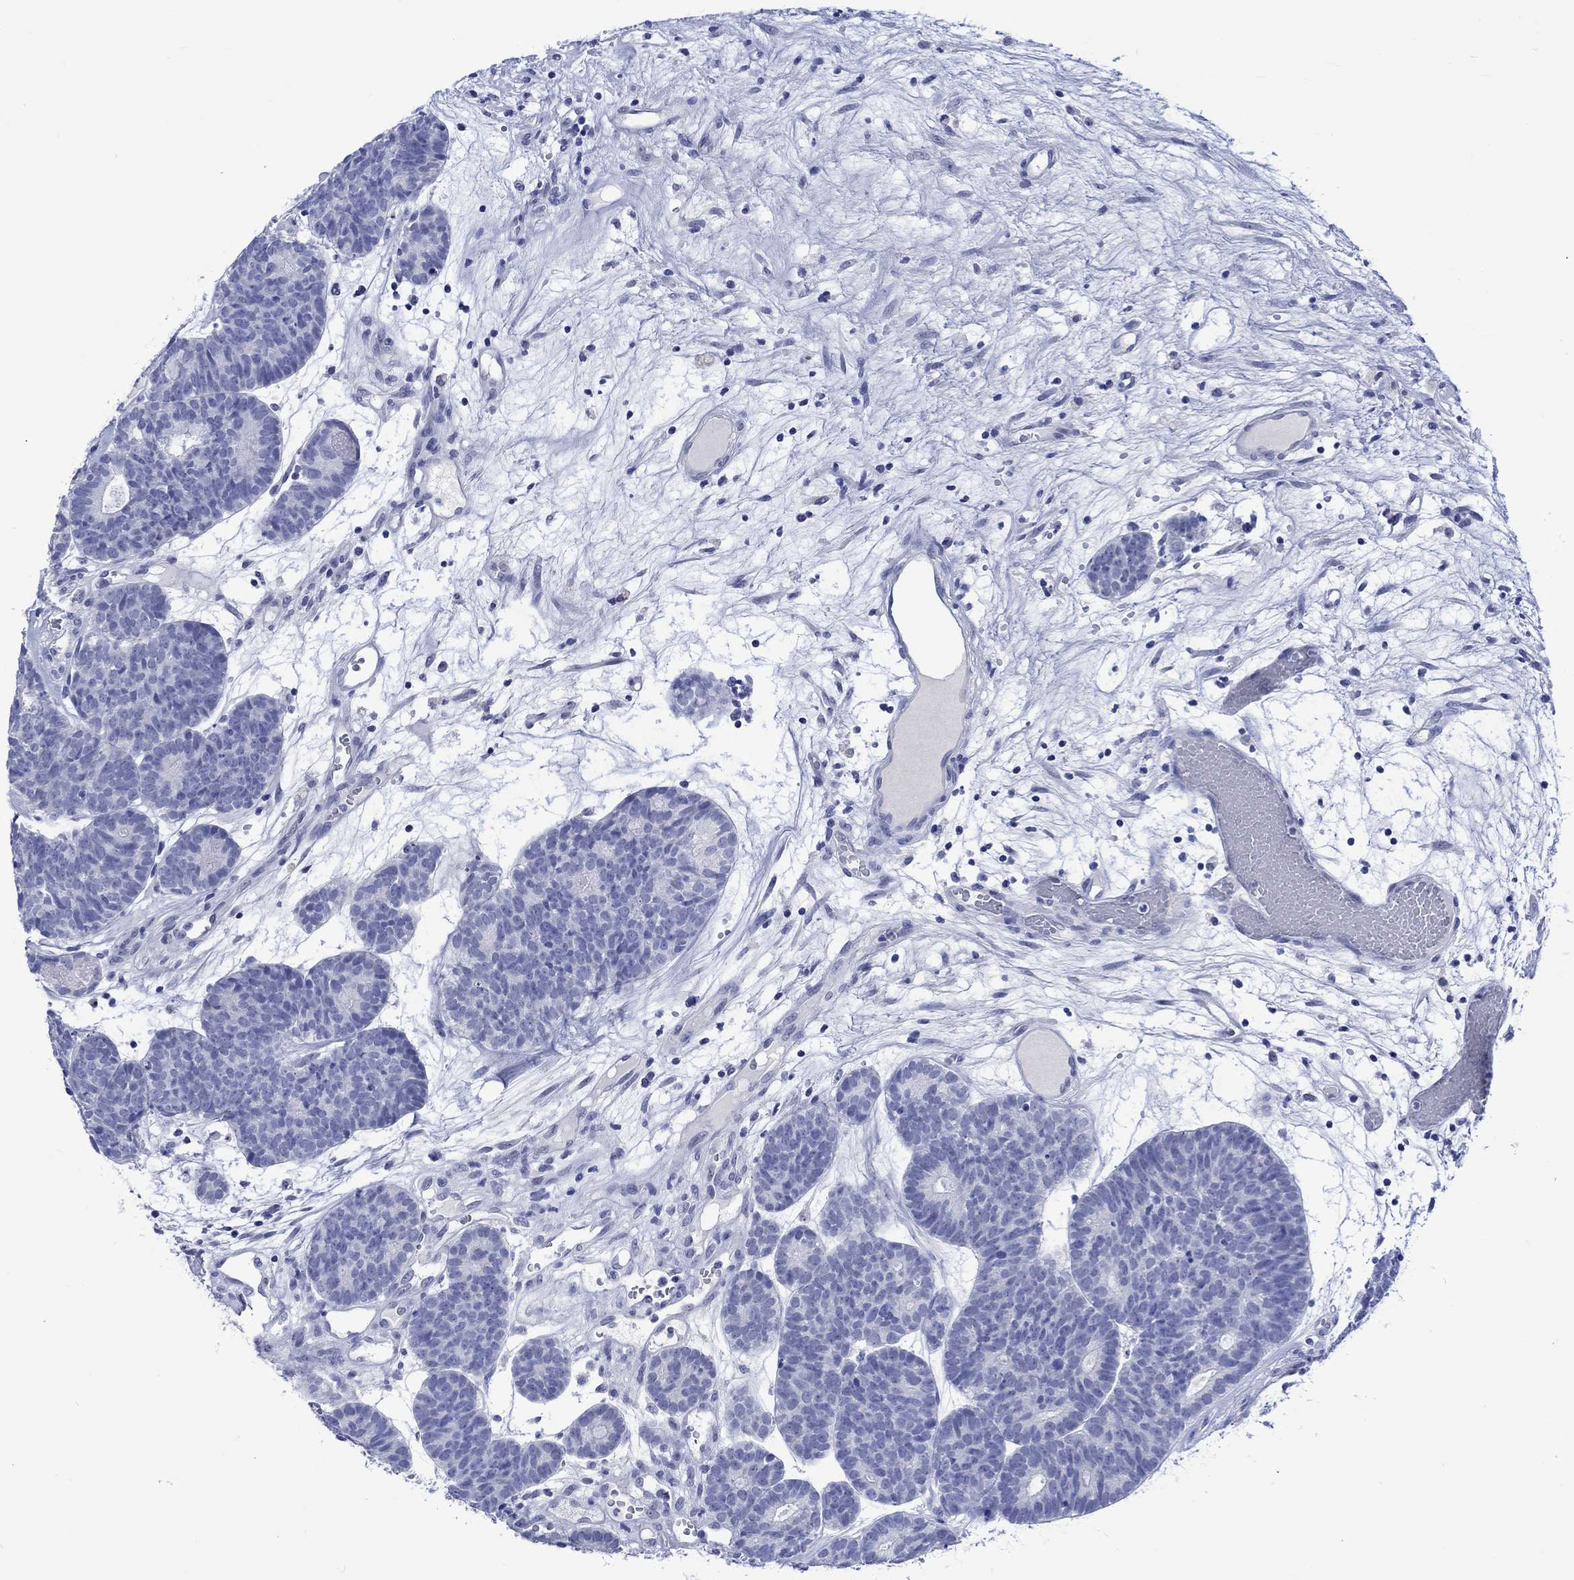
{"staining": {"intensity": "negative", "quantity": "none", "location": "none"}, "tissue": "head and neck cancer", "cell_type": "Tumor cells", "image_type": "cancer", "snomed": [{"axis": "morphology", "description": "Adenocarcinoma, NOS"}, {"axis": "topography", "description": "Head-Neck"}], "caption": "Tumor cells show no significant protein staining in head and neck cancer (adenocarcinoma).", "gene": "KLHL33", "patient": {"sex": "female", "age": 81}}